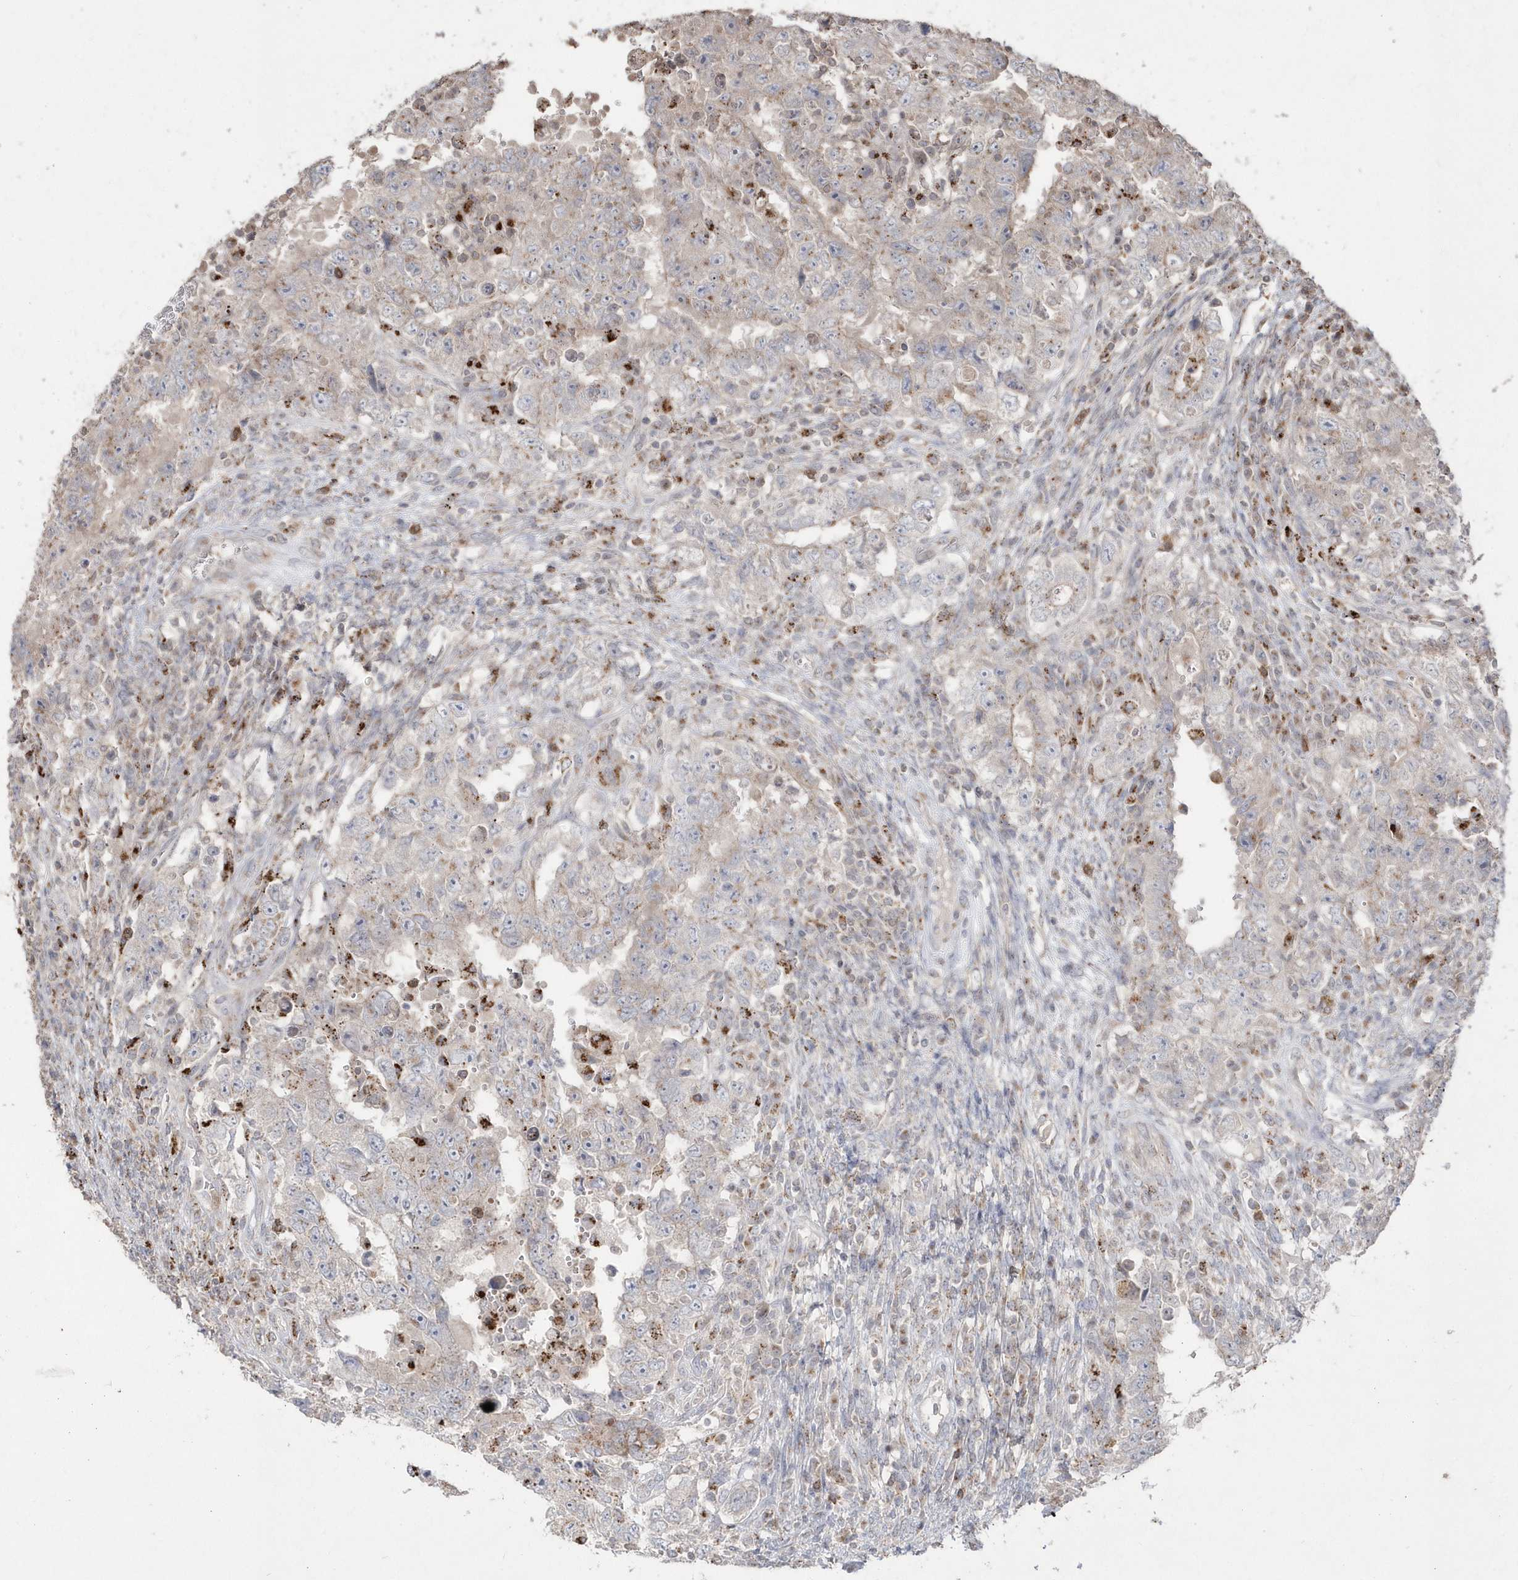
{"staining": {"intensity": "weak", "quantity": "<25%", "location": "cytoplasmic/membranous"}, "tissue": "testis cancer", "cell_type": "Tumor cells", "image_type": "cancer", "snomed": [{"axis": "morphology", "description": "Carcinoma, Embryonal, NOS"}, {"axis": "topography", "description": "Testis"}], "caption": "An image of human embryonal carcinoma (testis) is negative for staining in tumor cells.", "gene": "GEMIN6", "patient": {"sex": "male", "age": 26}}